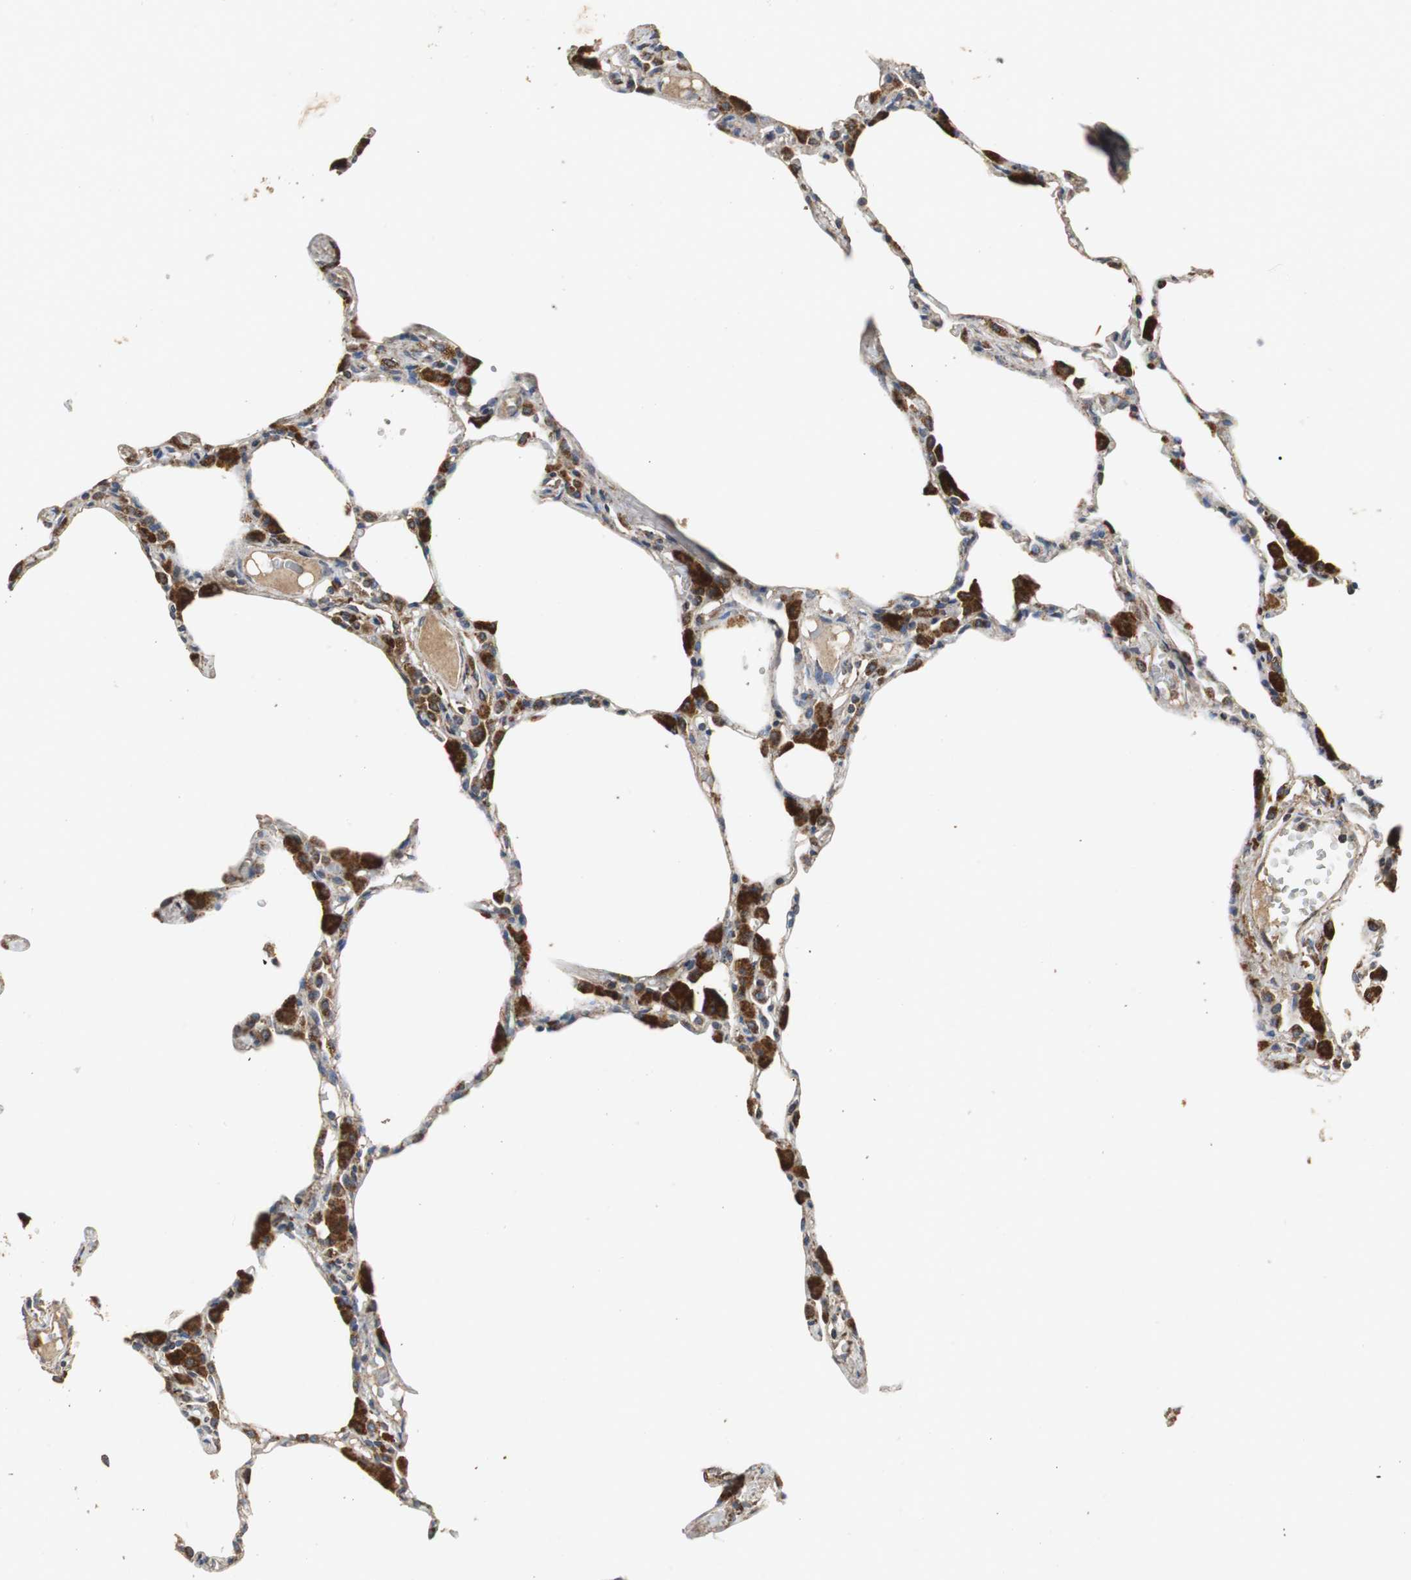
{"staining": {"intensity": "strong", "quantity": "<25%", "location": "cytoplasmic/membranous,nuclear"}, "tissue": "lung", "cell_type": "Alveolar cells", "image_type": "normal", "snomed": [{"axis": "morphology", "description": "Normal tissue, NOS"}, {"axis": "topography", "description": "Lung"}], "caption": "A high-resolution photomicrograph shows IHC staining of unremarkable lung, which demonstrates strong cytoplasmic/membranous,nuclear positivity in about <25% of alveolar cells.", "gene": "NNT", "patient": {"sex": "female", "age": 49}}